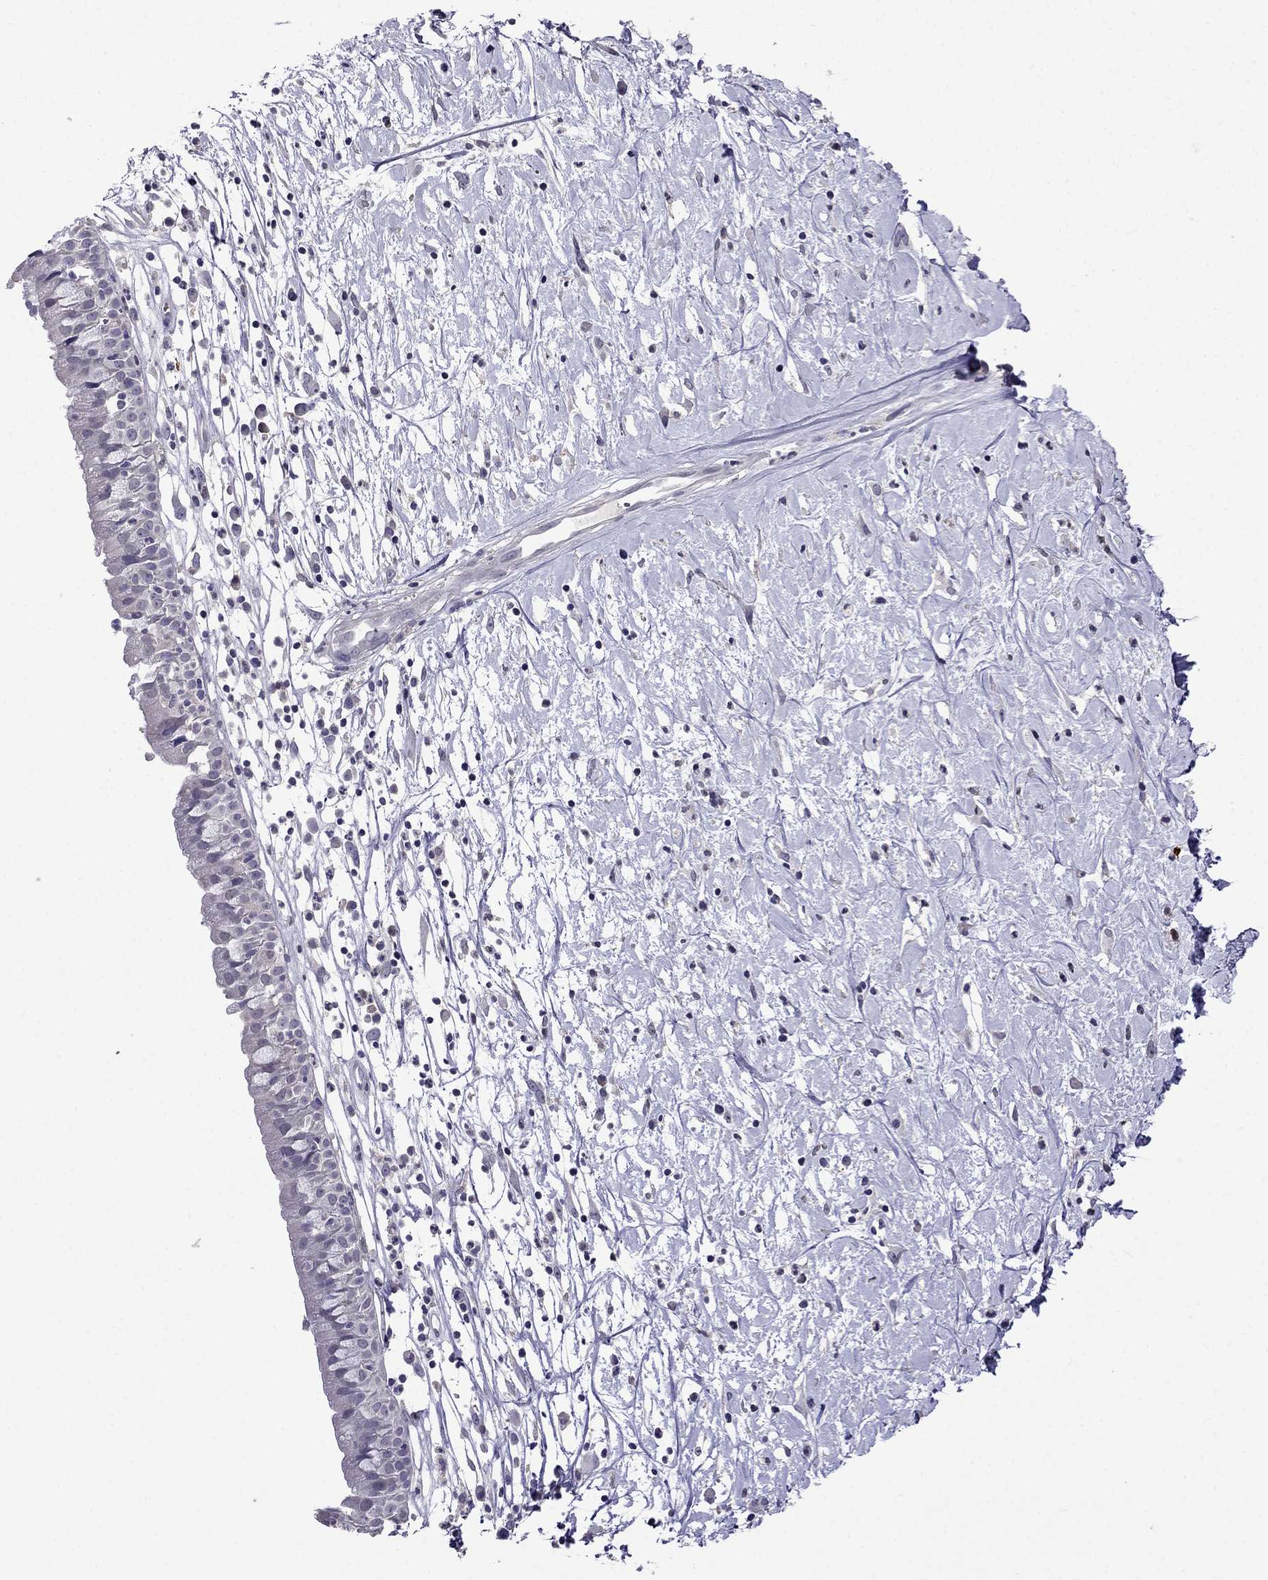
{"staining": {"intensity": "negative", "quantity": "none", "location": "none"}, "tissue": "nasopharynx", "cell_type": "Respiratory epithelial cells", "image_type": "normal", "snomed": [{"axis": "morphology", "description": "Normal tissue, NOS"}, {"axis": "topography", "description": "Nasopharynx"}], "caption": "This is an immunohistochemistry image of unremarkable human nasopharynx. There is no positivity in respiratory epithelial cells.", "gene": "AQP9", "patient": {"sex": "male", "age": 9}}